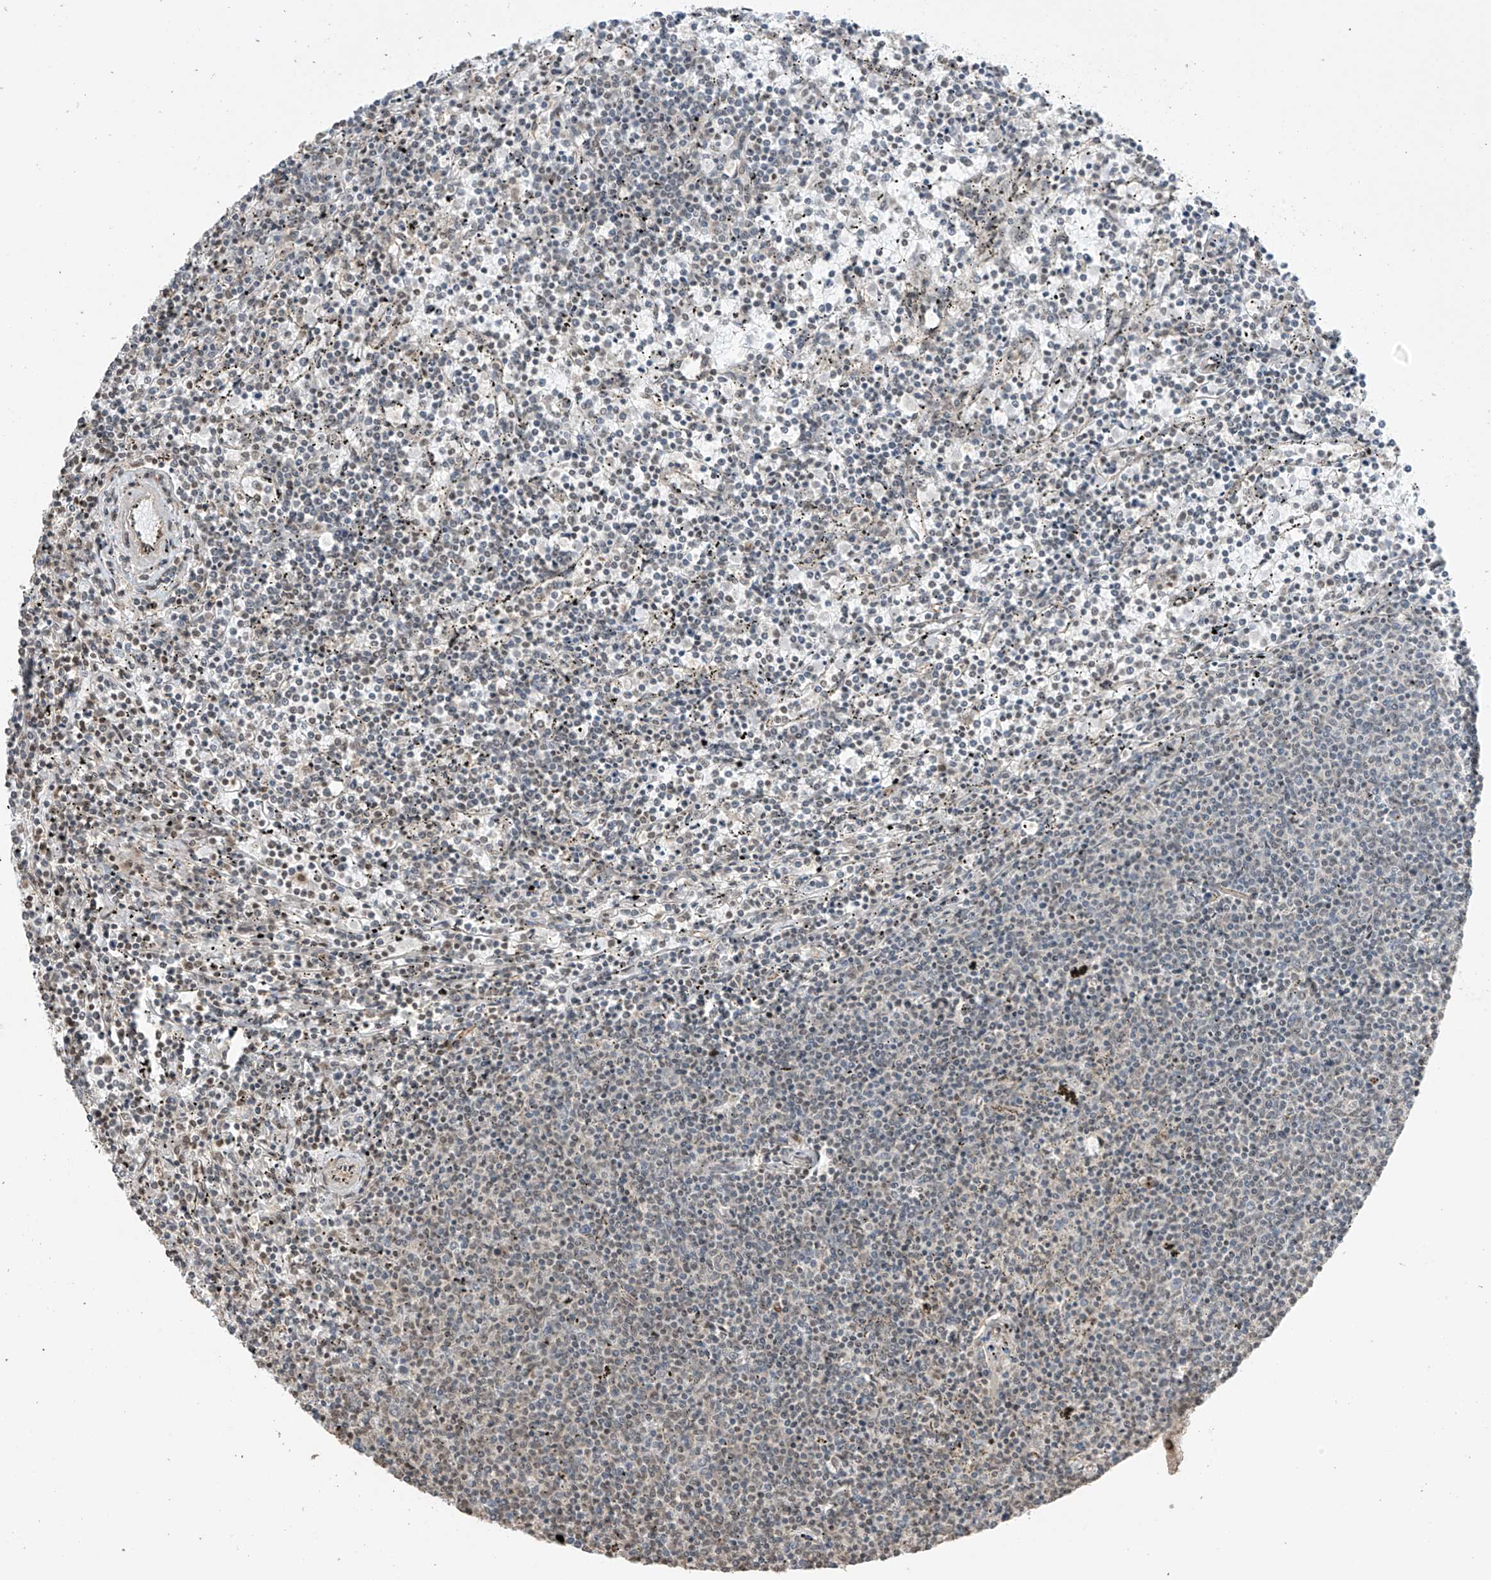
{"staining": {"intensity": "negative", "quantity": "none", "location": "none"}, "tissue": "lymphoma", "cell_type": "Tumor cells", "image_type": "cancer", "snomed": [{"axis": "morphology", "description": "Malignant lymphoma, non-Hodgkin's type, Low grade"}, {"axis": "topography", "description": "Spleen"}], "caption": "An image of human lymphoma is negative for staining in tumor cells. (DAB (3,3'-diaminobenzidine) IHC with hematoxylin counter stain).", "gene": "TTLL5", "patient": {"sex": "female", "age": 50}}